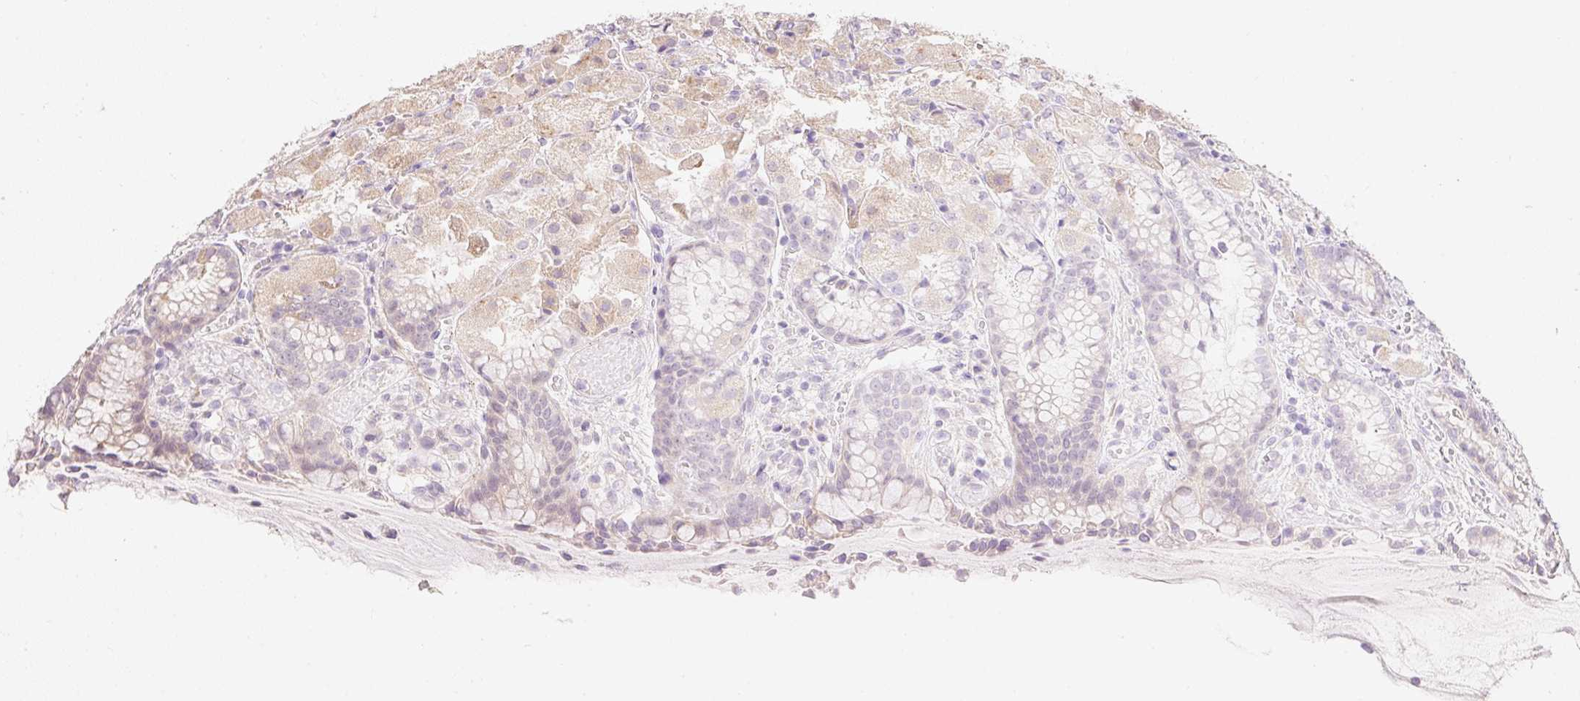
{"staining": {"intensity": "weak", "quantity": "25%-75%", "location": "cytoplasmic/membranous,nuclear"}, "tissue": "stomach", "cell_type": "Glandular cells", "image_type": "normal", "snomed": [{"axis": "morphology", "description": "Normal tissue, NOS"}, {"axis": "topography", "description": "Stomach, upper"}], "caption": "Protein staining reveals weak cytoplasmic/membranous,nuclear expression in about 25%-75% of glandular cells in normal stomach. The protein is stained brown, and the nuclei are stained in blue (DAB IHC with brightfield microscopy, high magnification).", "gene": "EMC10", "patient": {"sex": "male", "age": 72}}